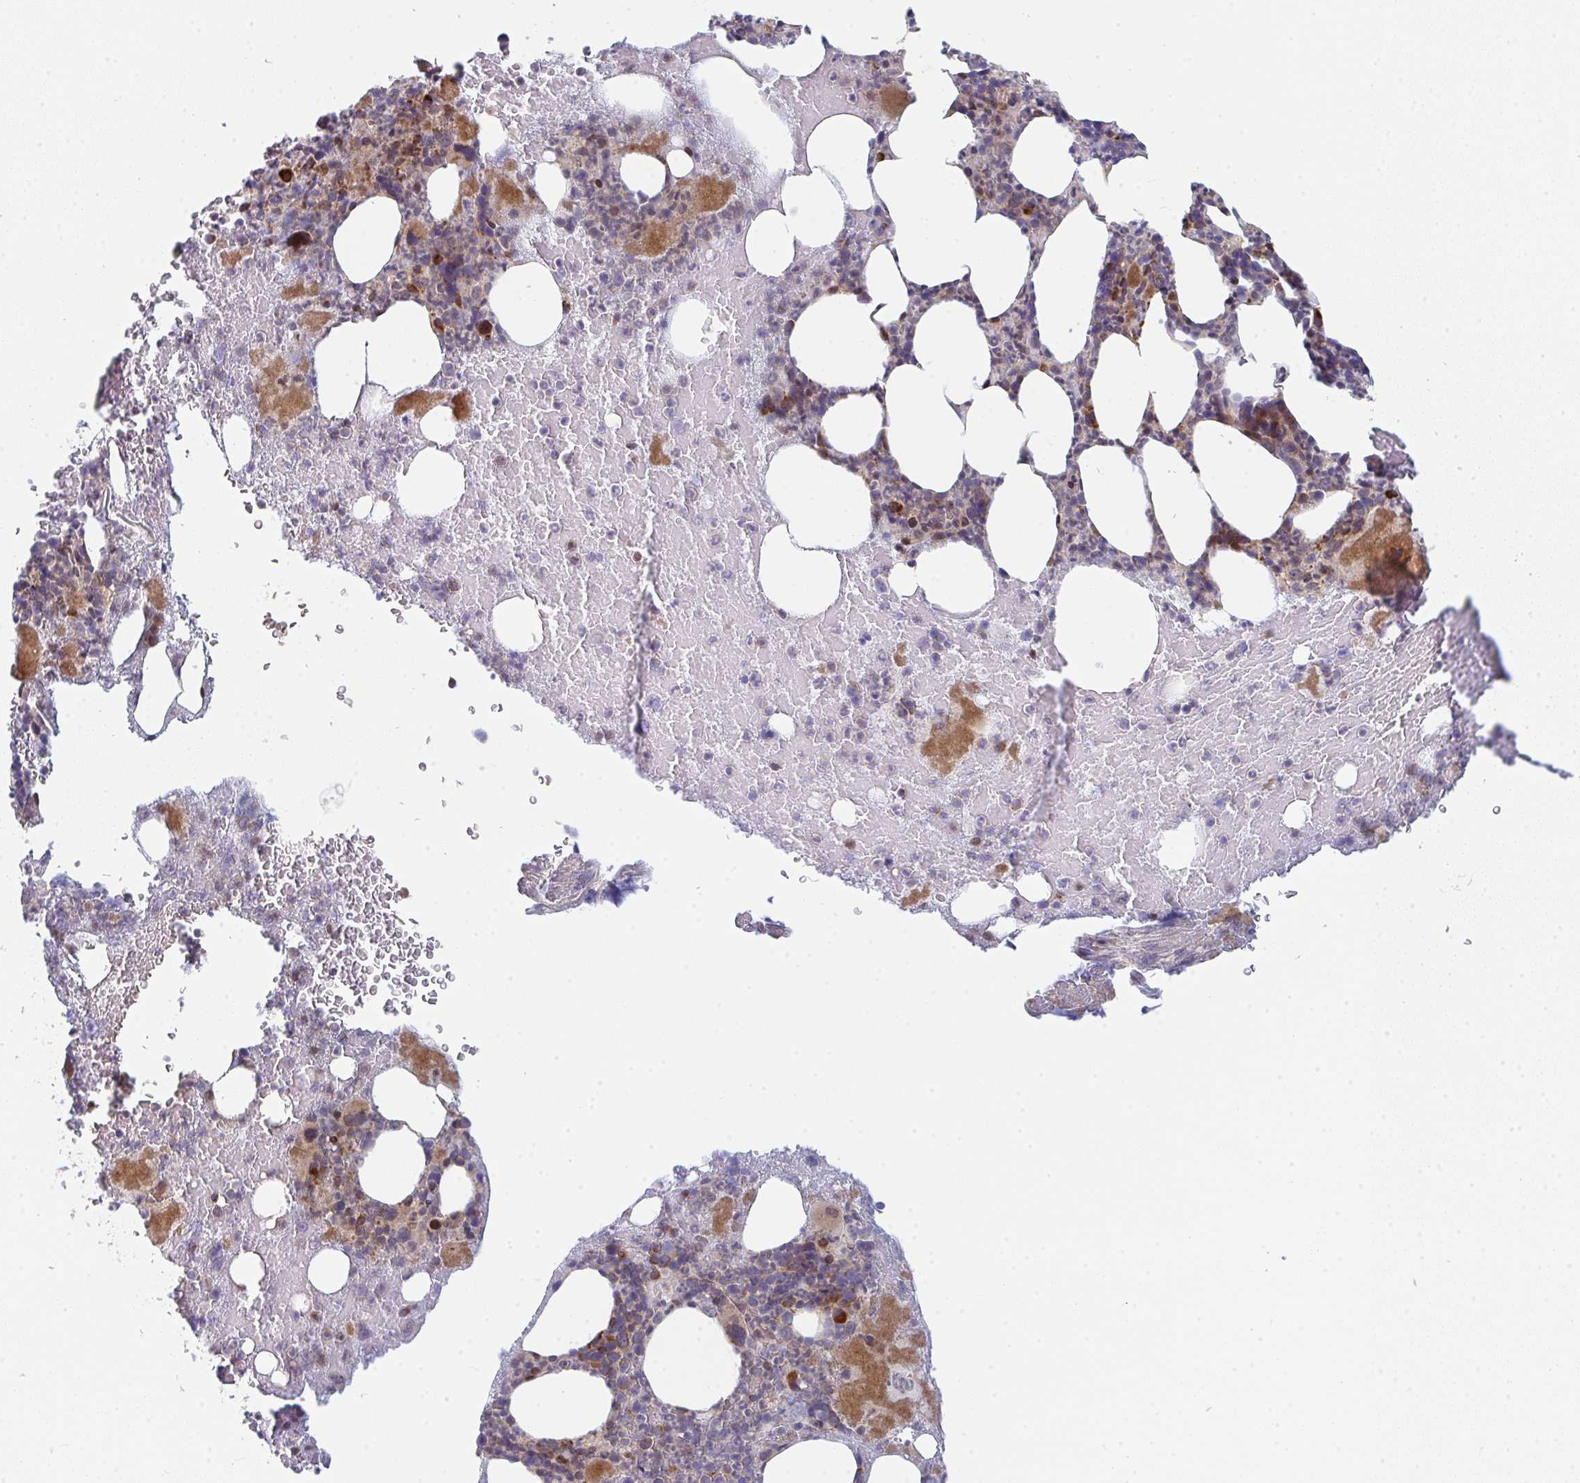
{"staining": {"intensity": "moderate", "quantity": "25%-75%", "location": "cytoplasmic/membranous"}, "tissue": "bone marrow", "cell_type": "Hematopoietic cells", "image_type": "normal", "snomed": [{"axis": "morphology", "description": "Normal tissue, NOS"}, {"axis": "topography", "description": "Bone marrow"}], "caption": "Brown immunohistochemical staining in benign bone marrow exhibits moderate cytoplasmic/membranous staining in approximately 25%-75% of hematopoietic cells.", "gene": "PRKCH", "patient": {"sex": "female", "age": 59}}